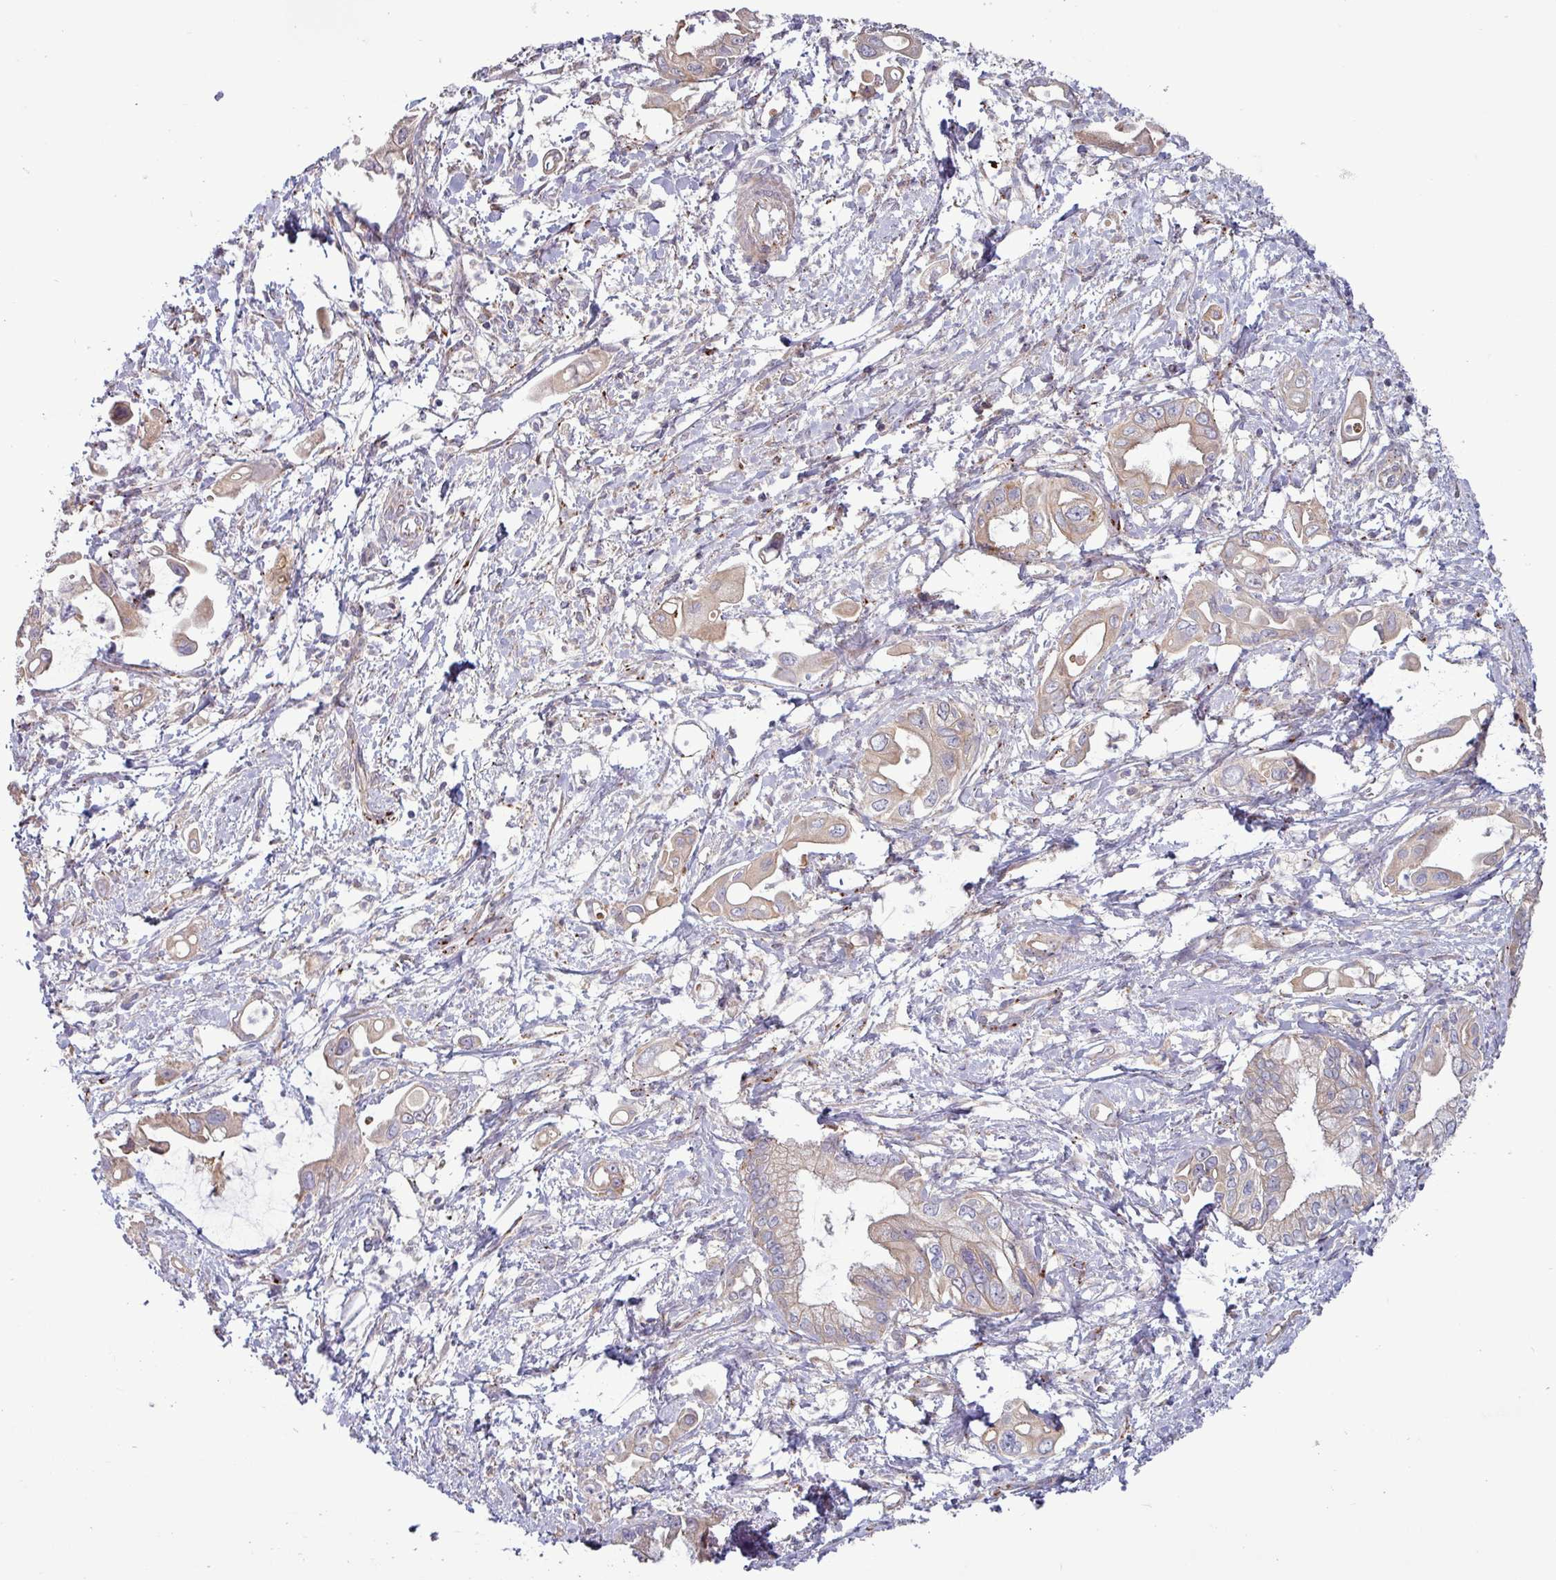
{"staining": {"intensity": "weak", "quantity": ">75%", "location": "cytoplasmic/membranous"}, "tissue": "pancreatic cancer", "cell_type": "Tumor cells", "image_type": "cancer", "snomed": [{"axis": "morphology", "description": "Adenocarcinoma, NOS"}, {"axis": "topography", "description": "Pancreas"}], "caption": "Tumor cells exhibit weak cytoplasmic/membranous positivity in approximately >75% of cells in pancreatic cancer (adenocarcinoma). (Brightfield microscopy of DAB IHC at high magnification).", "gene": "PLIN2", "patient": {"sex": "male", "age": 61}}